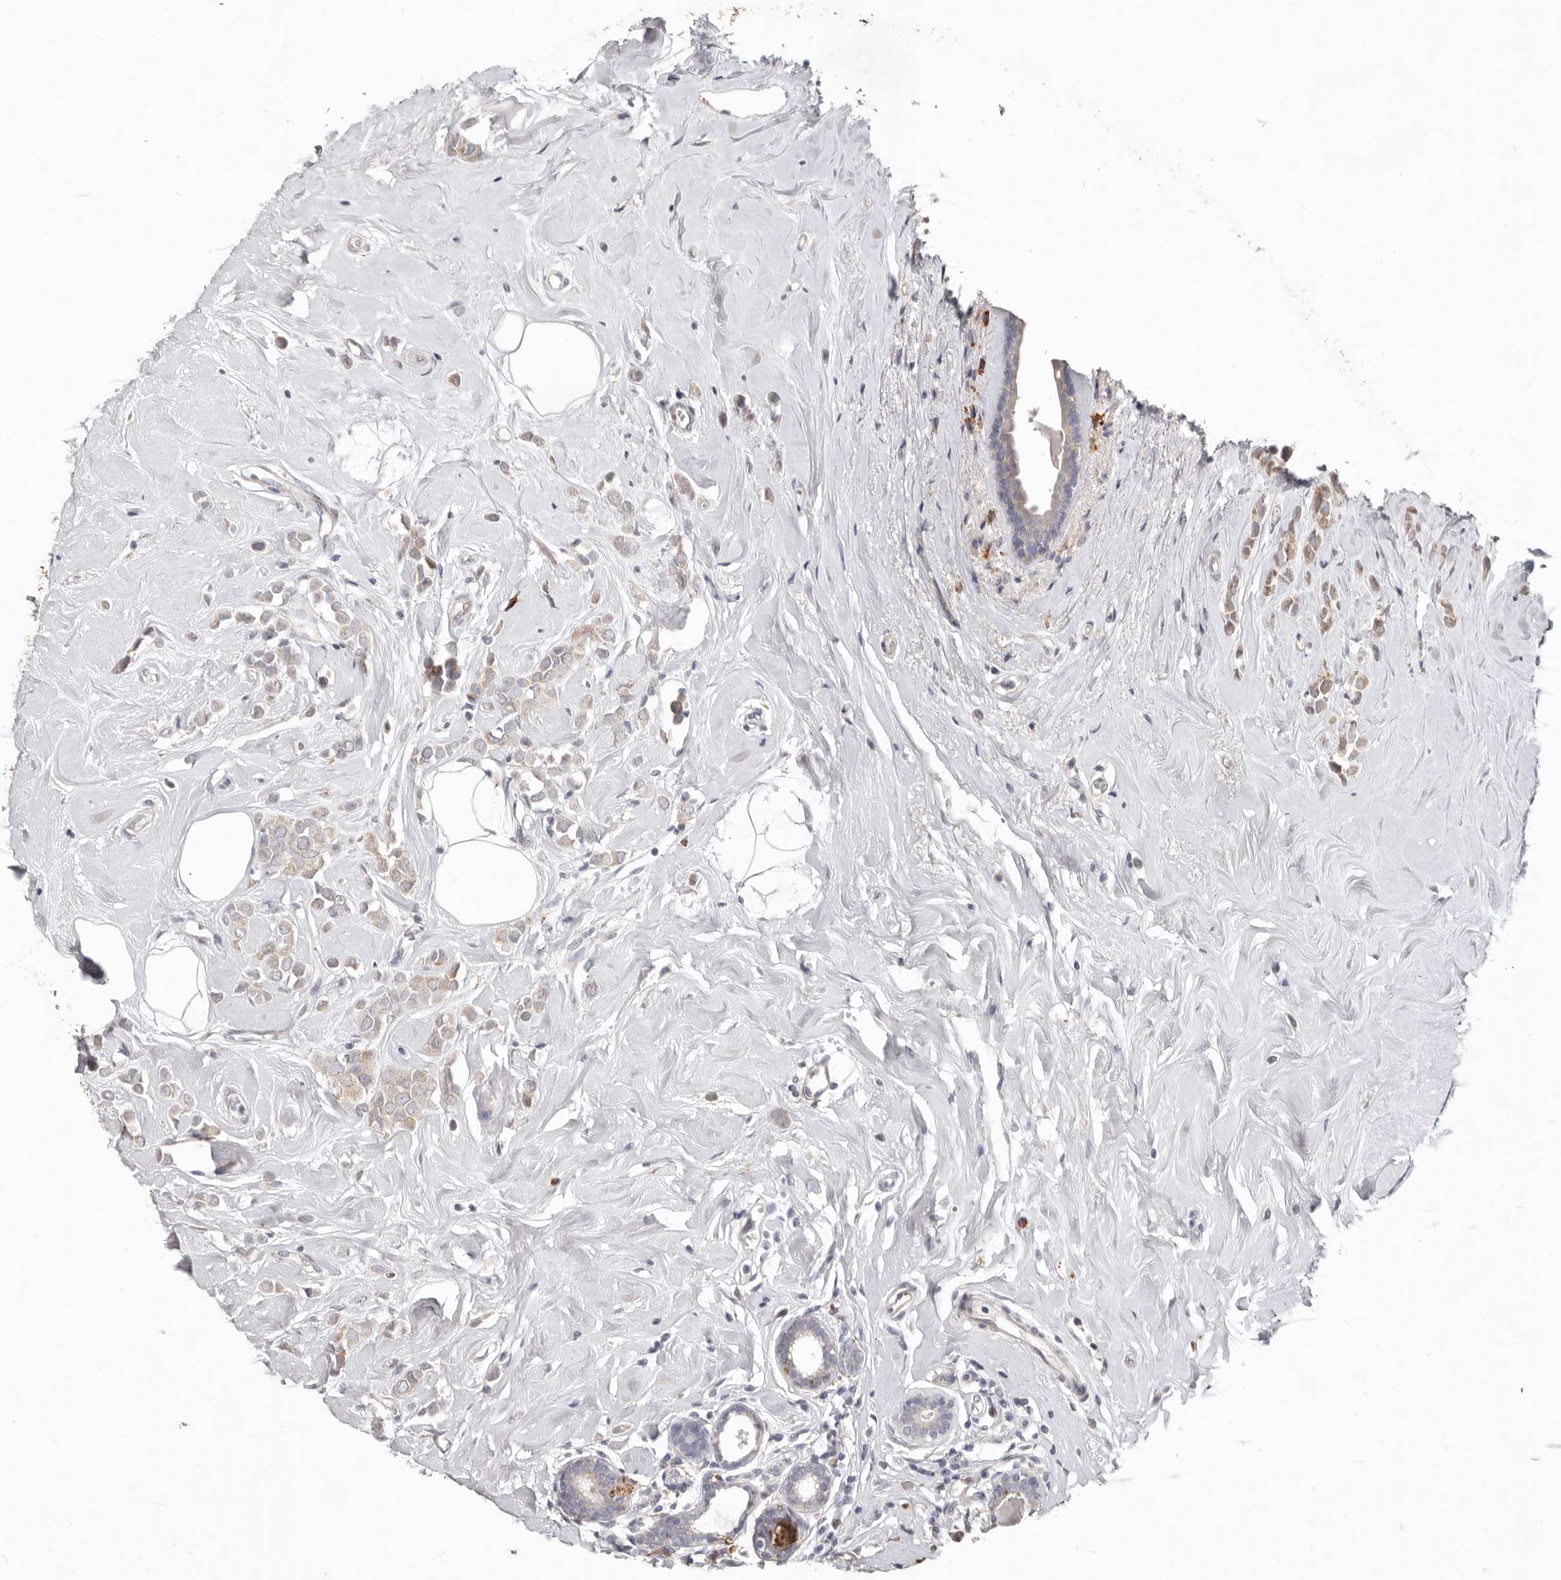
{"staining": {"intensity": "weak", "quantity": "25%-75%", "location": "cytoplasmic/membranous"}, "tissue": "breast cancer", "cell_type": "Tumor cells", "image_type": "cancer", "snomed": [{"axis": "morphology", "description": "Lobular carcinoma"}, {"axis": "topography", "description": "Breast"}], "caption": "Protein expression by IHC exhibits weak cytoplasmic/membranous expression in about 25%-75% of tumor cells in breast cancer (lobular carcinoma).", "gene": "WDR77", "patient": {"sex": "female", "age": 47}}